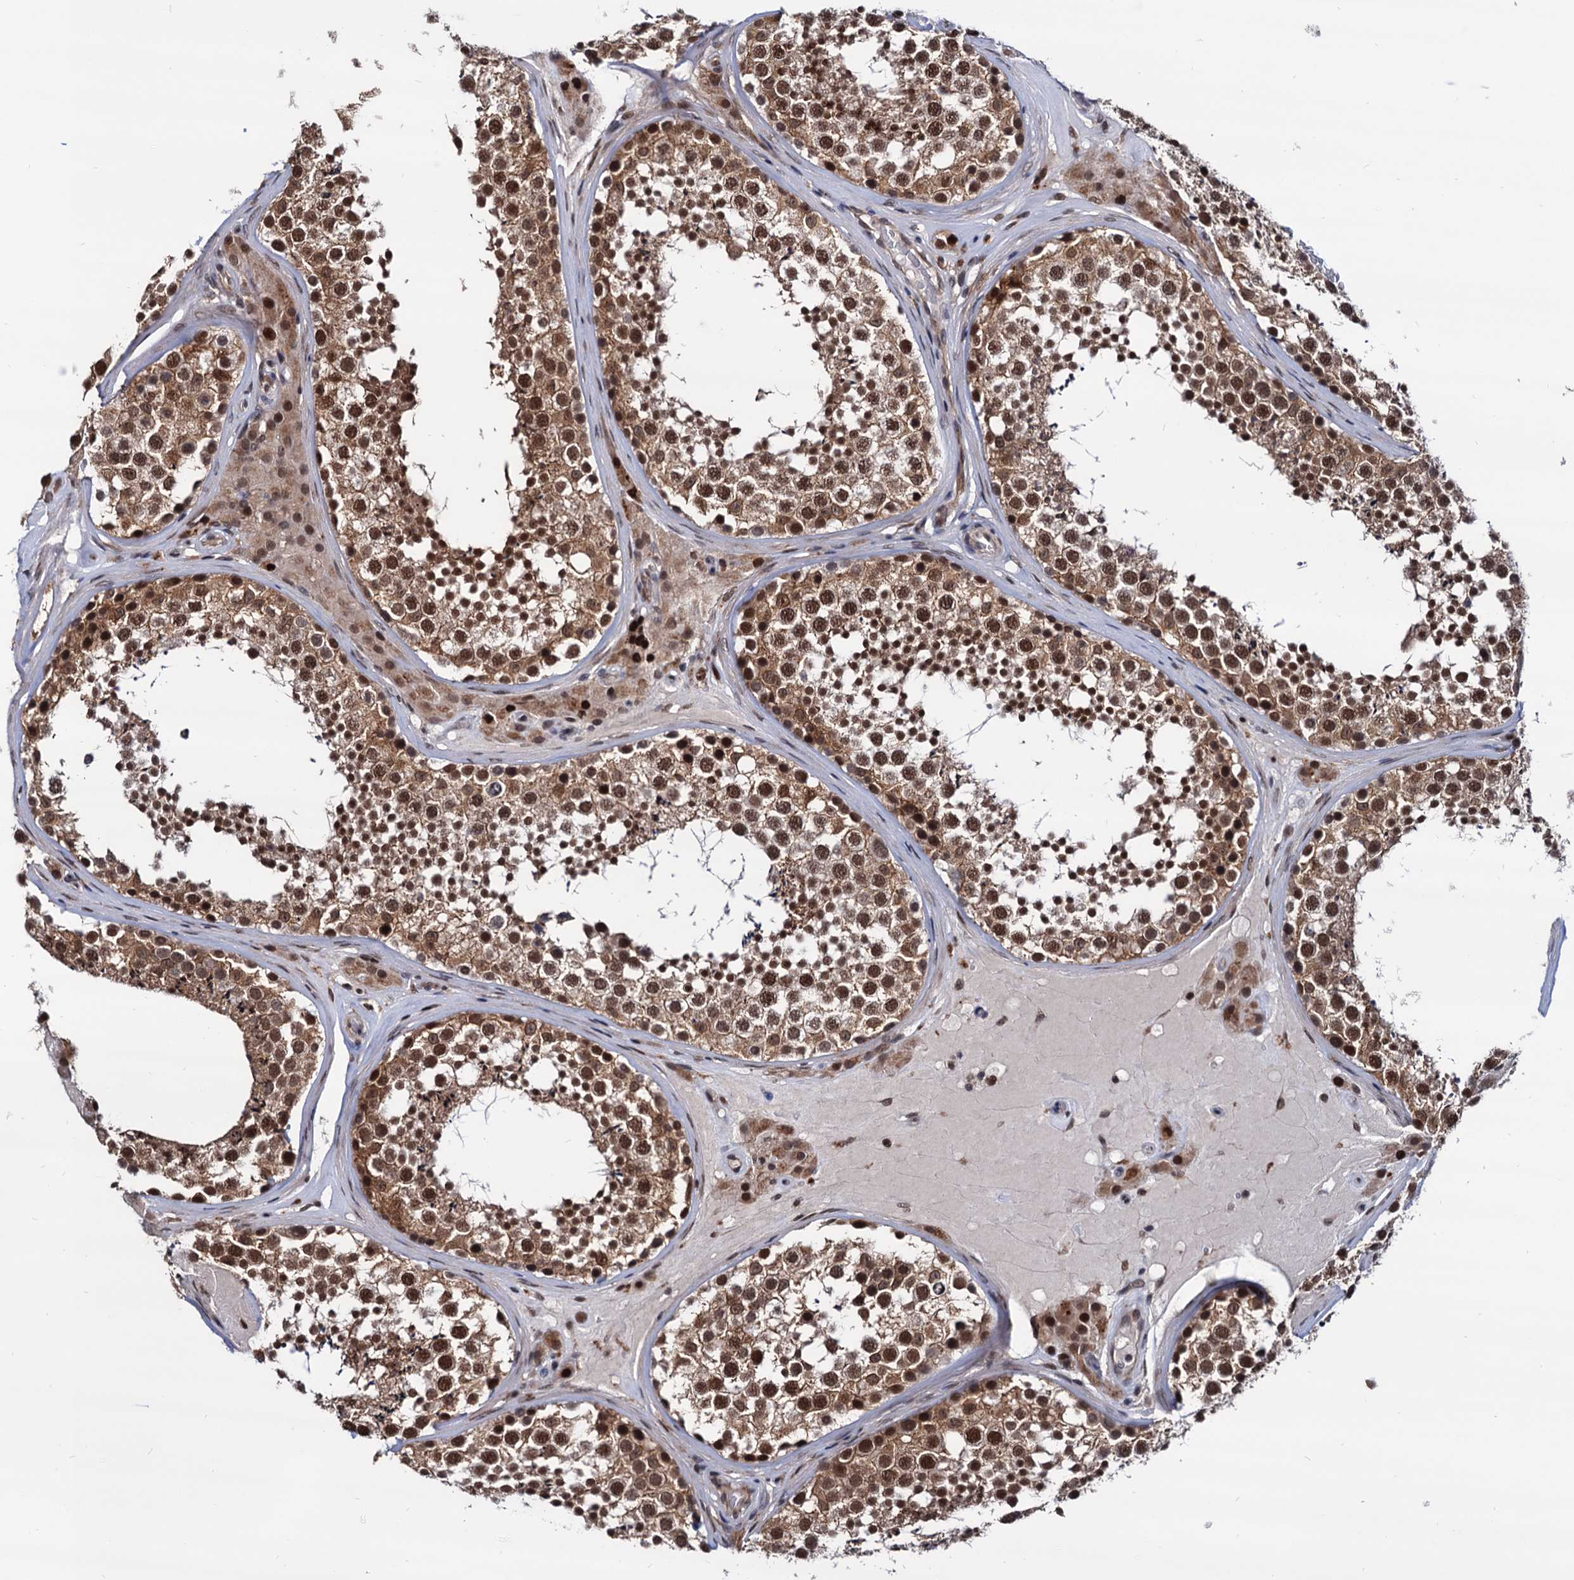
{"staining": {"intensity": "moderate", "quantity": ">75%", "location": "cytoplasmic/membranous,nuclear"}, "tissue": "testis", "cell_type": "Cells in seminiferous ducts", "image_type": "normal", "snomed": [{"axis": "morphology", "description": "Normal tissue, NOS"}, {"axis": "topography", "description": "Testis"}], "caption": "Immunohistochemistry (DAB (3,3'-diaminobenzidine)) staining of normal human testis displays moderate cytoplasmic/membranous,nuclear protein staining in approximately >75% of cells in seminiferous ducts. Immunohistochemistry stains the protein of interest in brown and the nuclei are stained blue.", "gene": "RNASEH2B", "patient": {"sex": "male", "age": 46}}